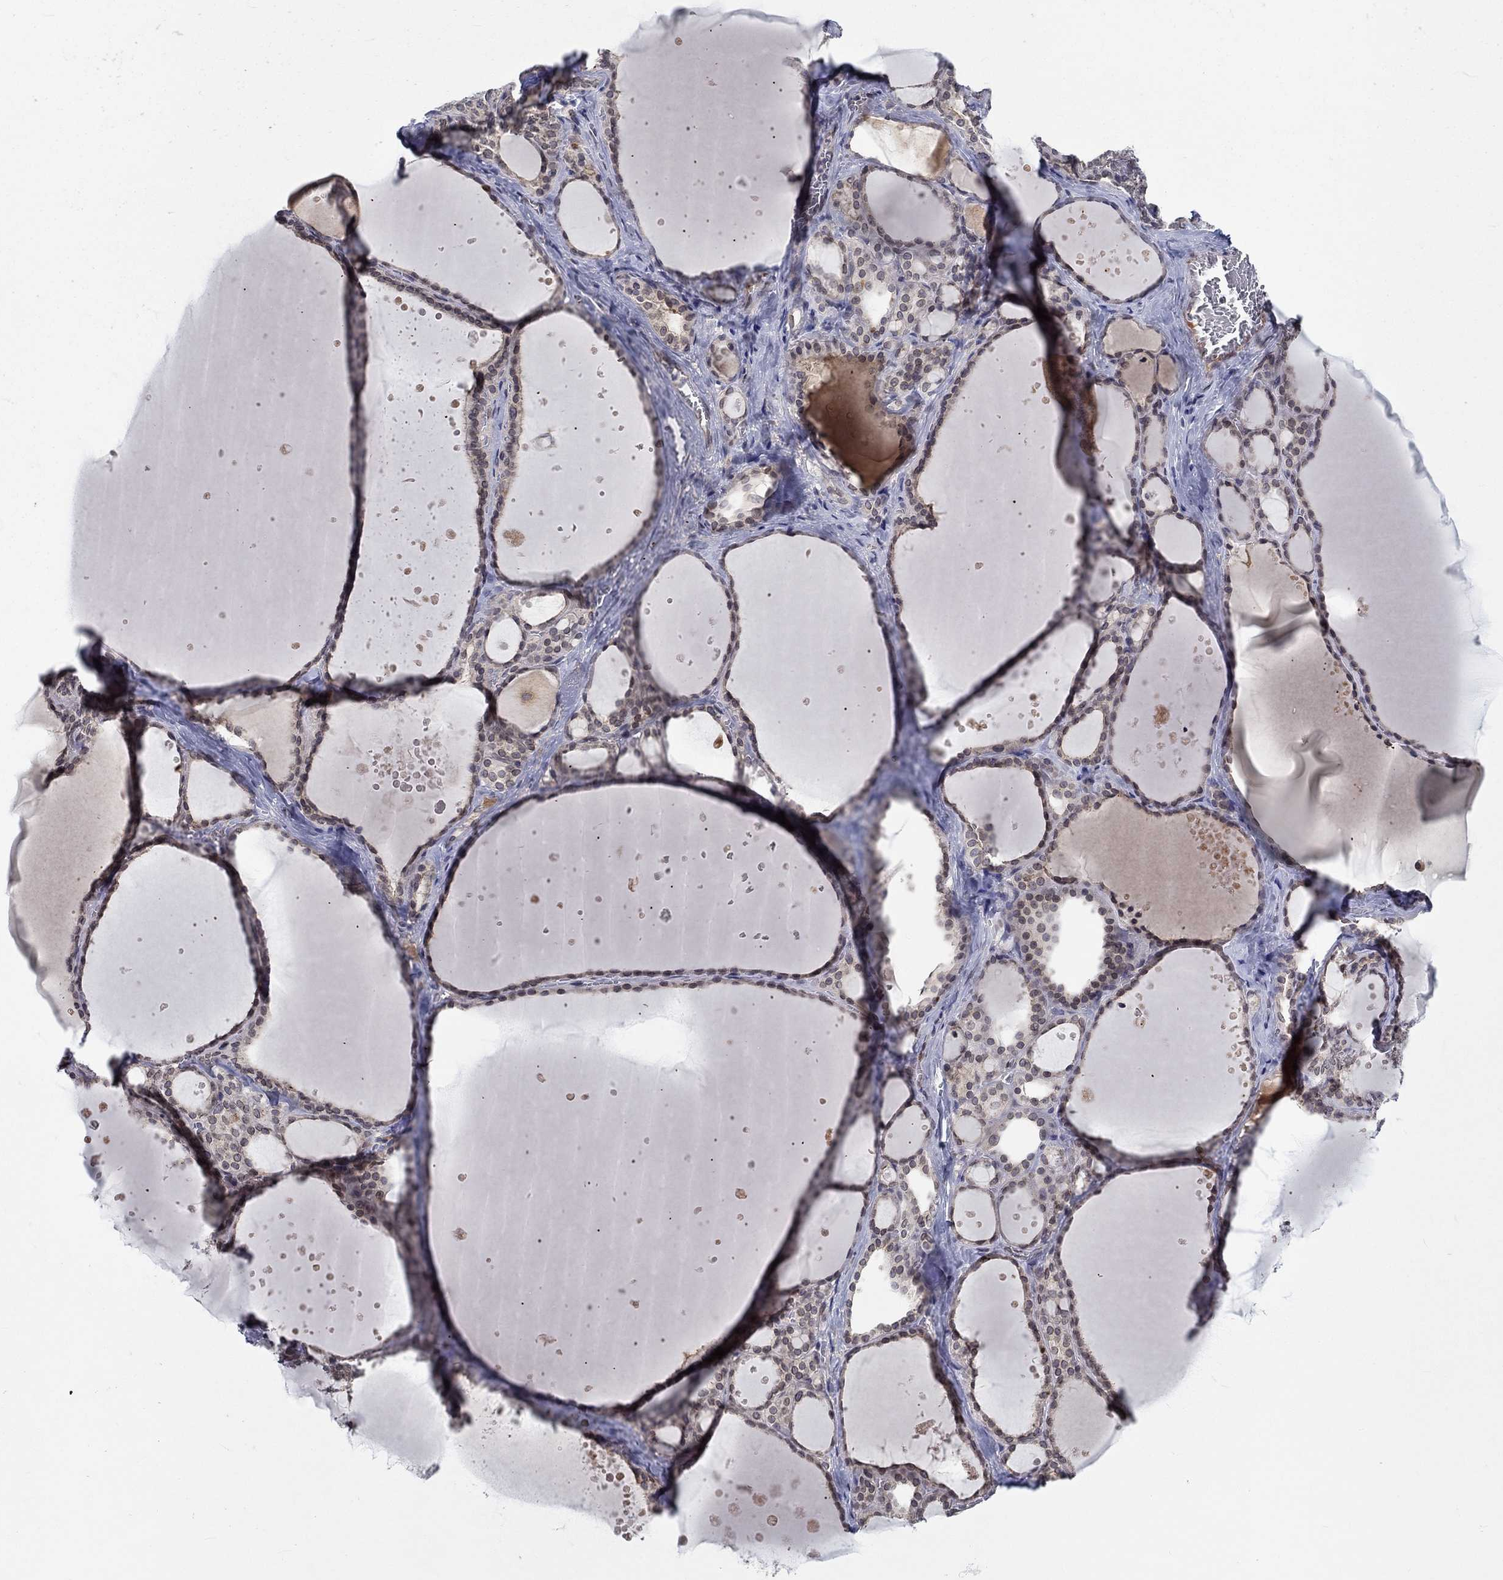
{"staining": {"intensity": "negative", "quantity": "none", "location": "none"}, "tissue": "thyroid gland", "cell_type": "Glandular cells", "image_type": "normal", "snomed": [{"axis": "morphology", "description": "Normal tissue, NOS"}, {"axis": "topography", "description": "Thyroid gland"}], "caption": "DAB immunohistochemical staining of benign thyroid gland demonstrates no significant positivity in glandular cells. (Stains: DAB IHC with hematoxylin counter stain, Microscopy: brightfield microscopy at high magnification).", "gene": "CETN3", "patient": {"sex": "male", "age": 63}}